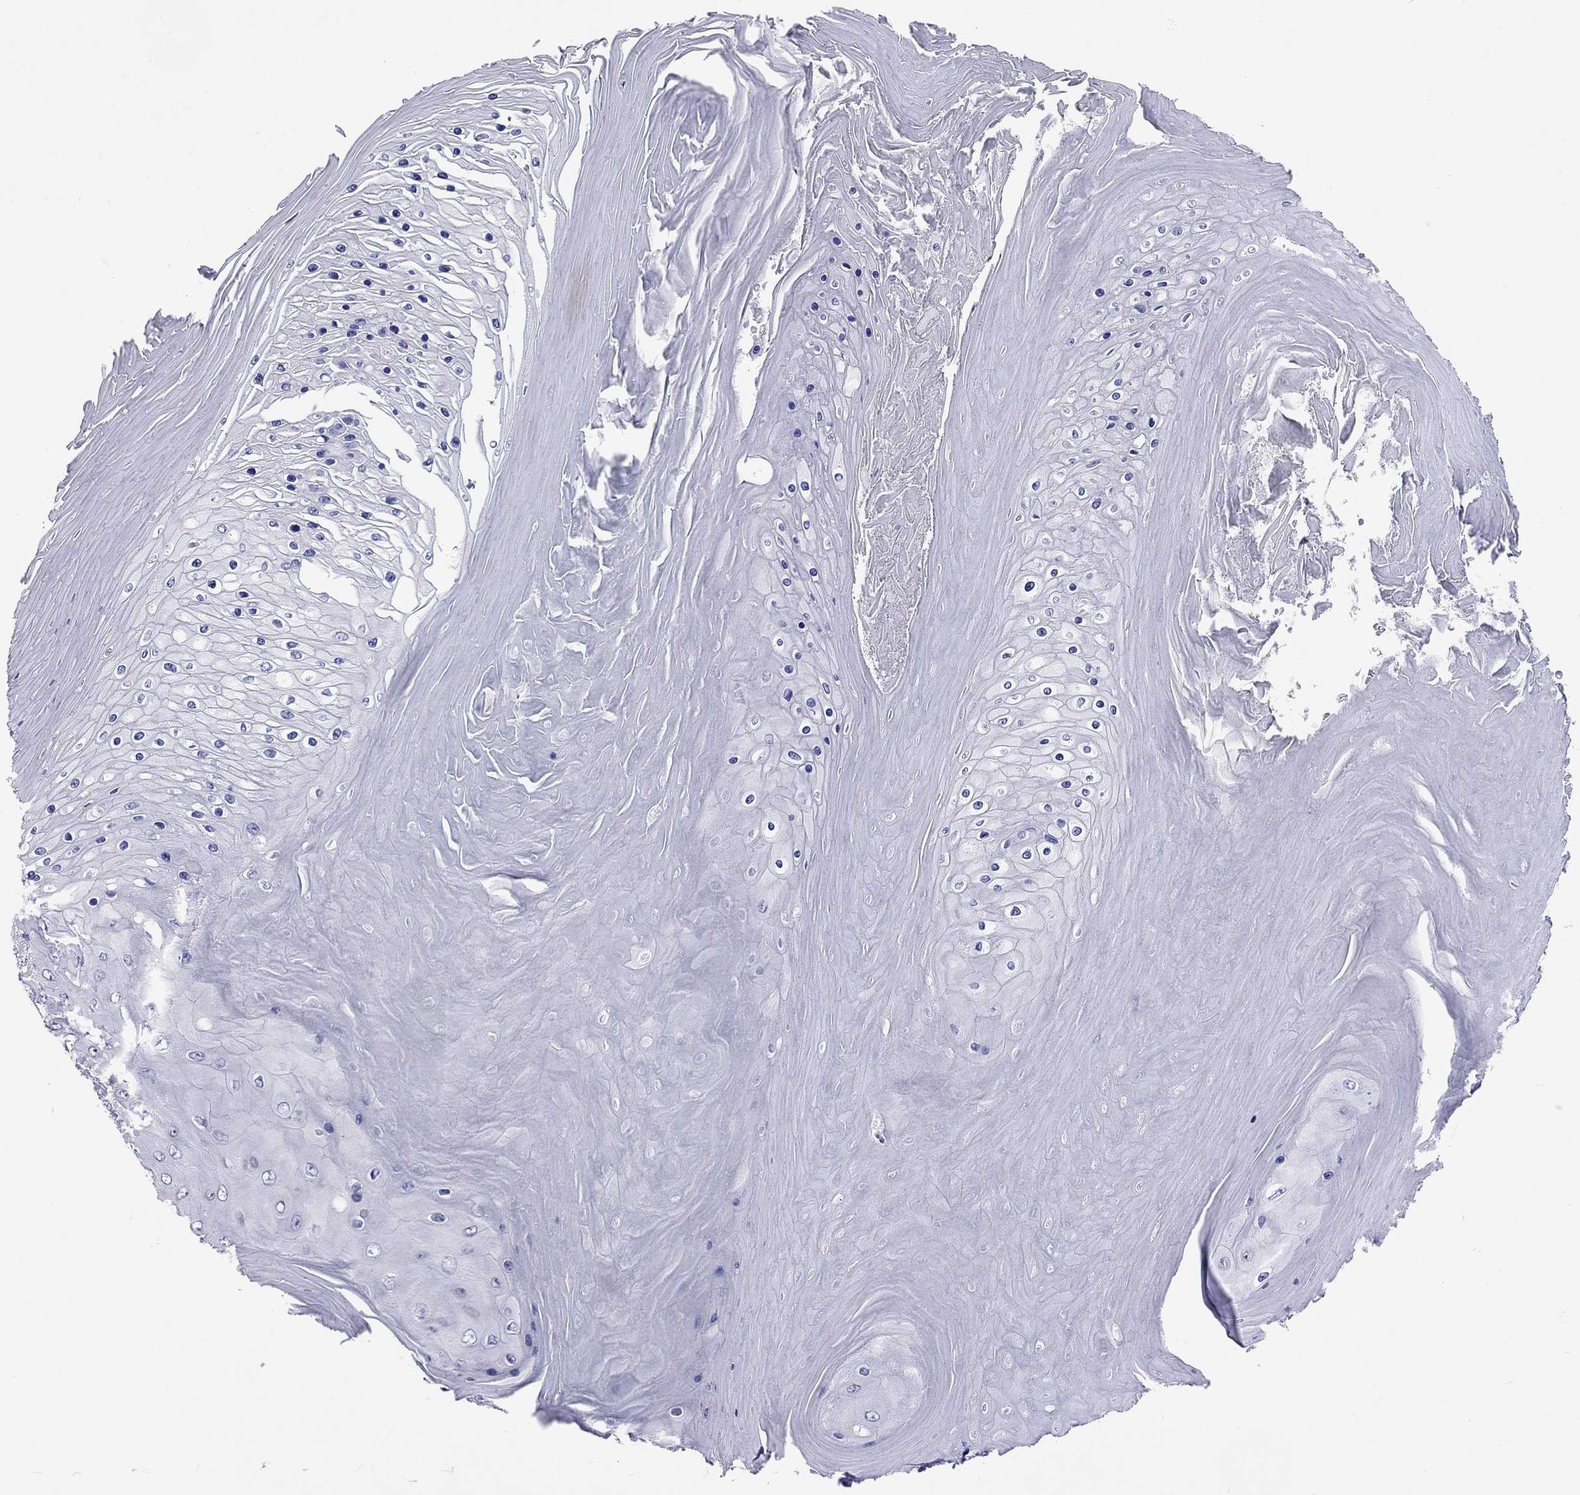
{"staining": {"intensity": "negative", "quantity": "none", "location": "none"}, "tissue": "skin cancer", "cell_type": "Tumor cells", "image_type": "cancer", "snomed": [{"axis": "morphology", "description": "Squamous cell carcinoma, NOS"}, {"axis": "topography", "description": "Skin"}], "caption": "Squamous cell carcinoma (skin) stained for a protein using immunohistochemistry (IHC) shows no staining tumor cells.", "gene": "ARMC12", "patient": {"sex": "male", "age": 62}}